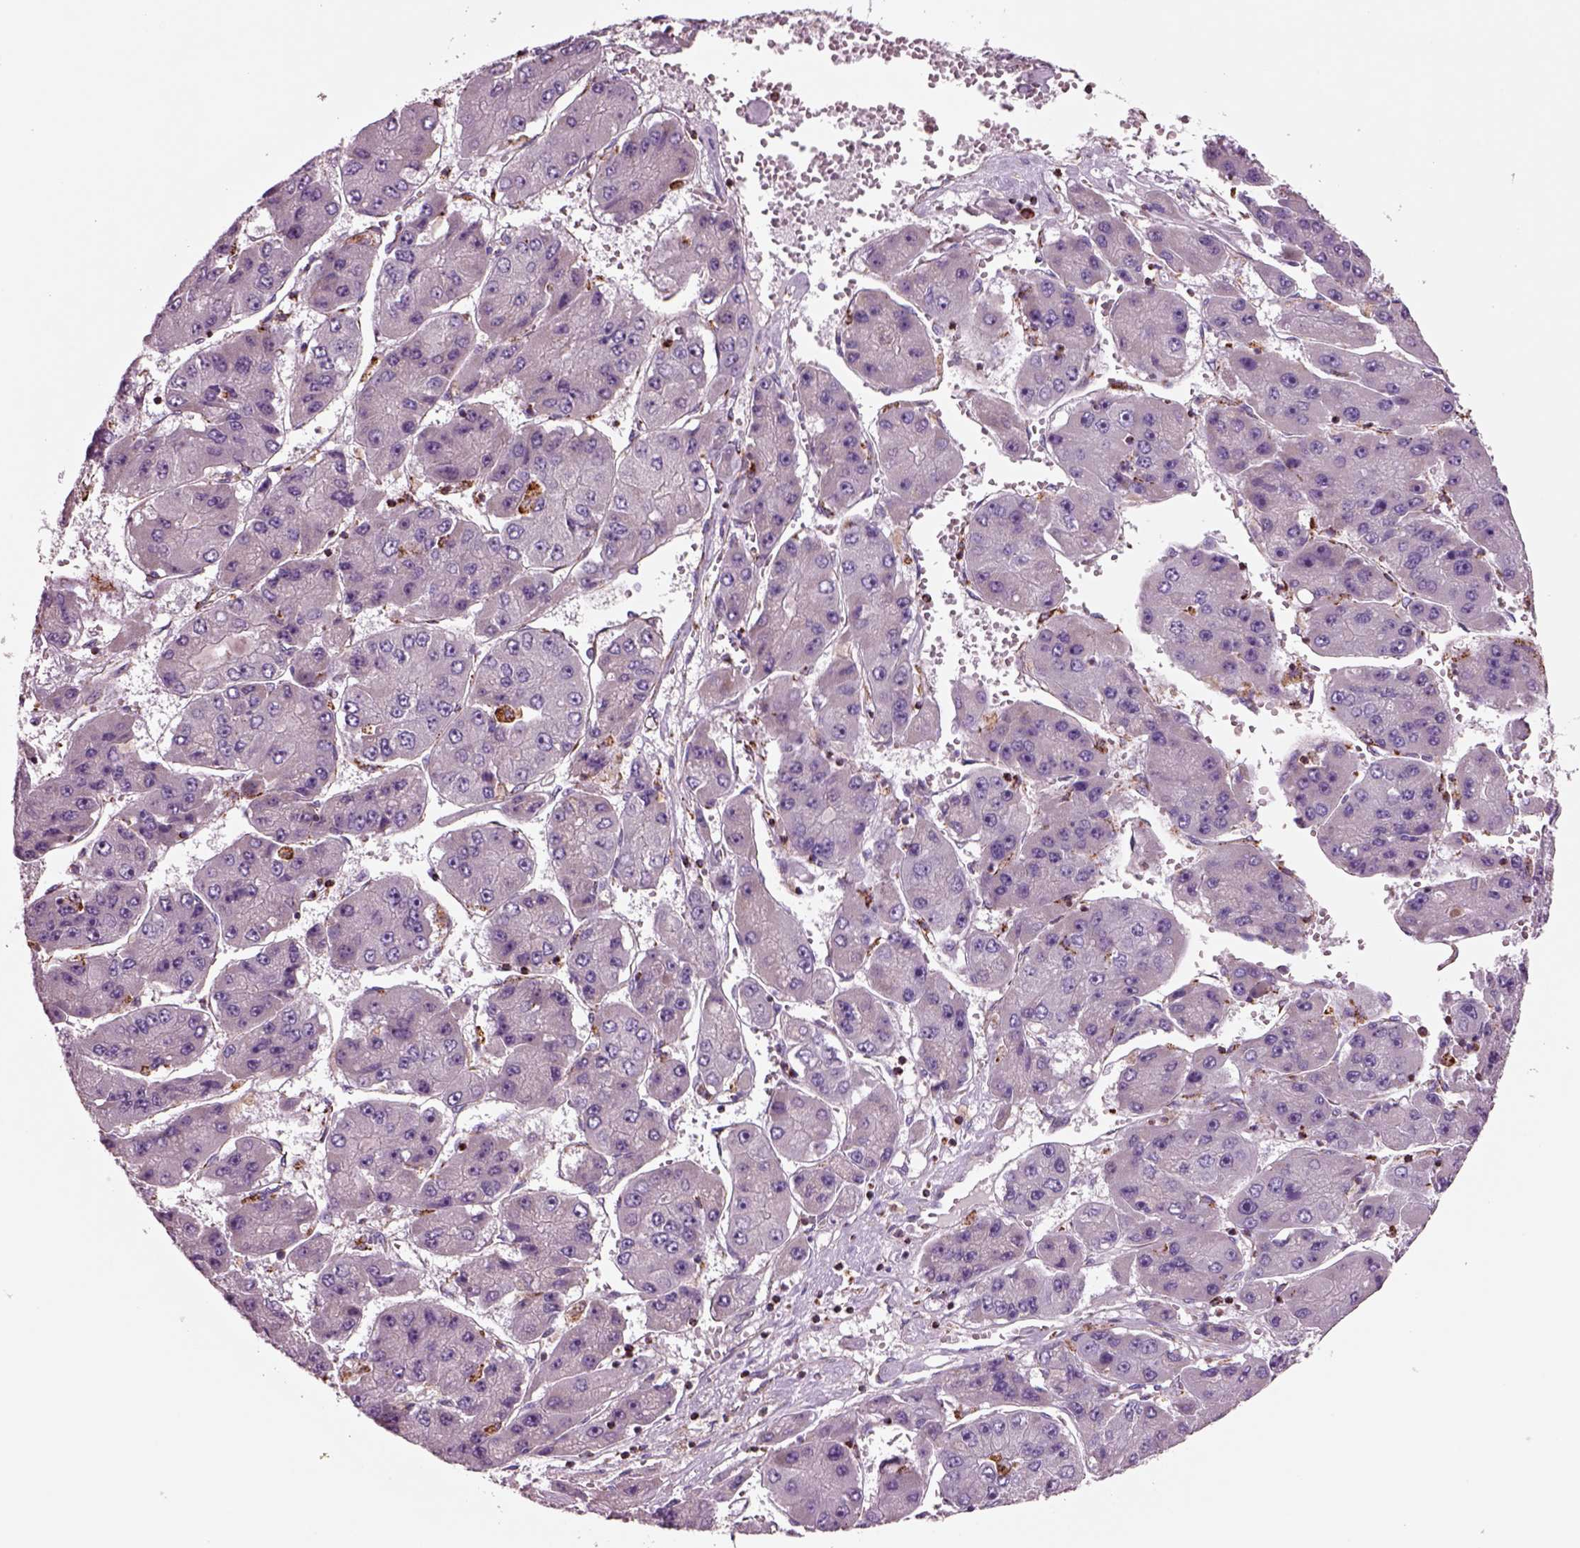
{"staining": {"intensity": "negative", "quantity": "none", "location": "none"}, "tissue": "liver cancer", "cell_type": "Tumor cells", "image_type": "cancer", "snomed": [{"axis": "morphology", "description": "Carcinoma, Hepatocellular, NOS"}, {"axis": "topography", "description": "Liver"}], "caption": "An immunohistochemistry (IHC) micrograph of hepatocellular carcinoma (liver) is shown. There is no staining in tumor cells of hepatocellular carcinoma (liver). Brightfield microscopy of immunohistochemistry (IHC) stained with DAB (brown) and hematoxylin (blue), captured at high magnification.", "gene": "SLC25A24", "patient": {"sex": "female", "age": 61}}